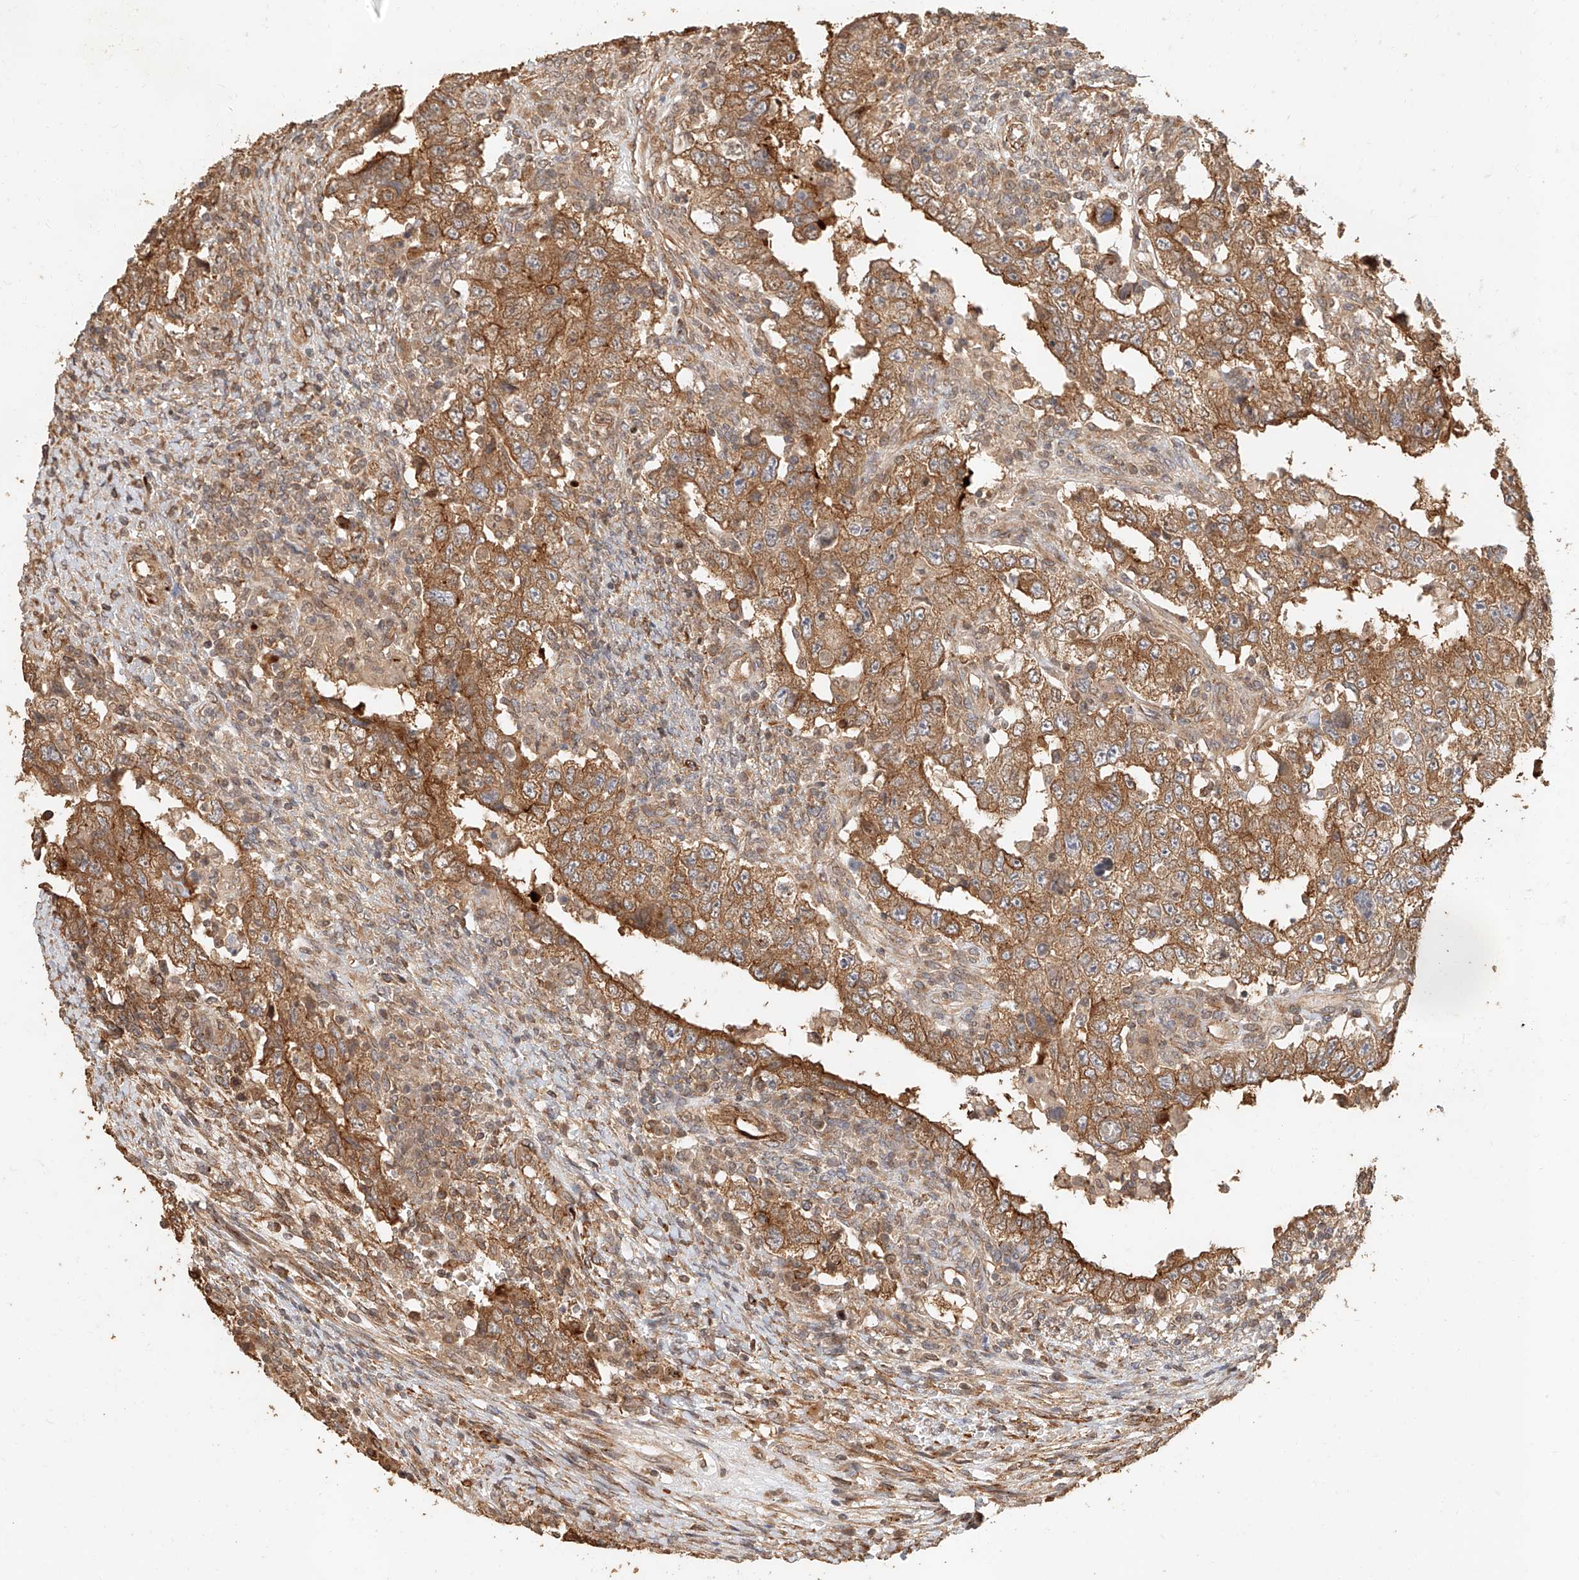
{"staining": {"intensity": "moderate", "quantity": ">75%", "location": "cytoplasmic/membranous"}, "tissue": "testis cancer", "cell_type": "Tumor cells", "image_type": "cancer", "snomed": [{"axis": "morphology", "description": "Carcinoma, Embryonal, NOS"}, {"axis": "topography", "description": "Testis"}], "caption": "The micrograph reveals immunohistochemical staining of testis cancer (embryonal carcinoma). There is moderate cytoplasmic/membranous positivity is present in about >75% of tumor cells.", "gene": "NAP1L1", "patient": {"sex": "male", "age": 26}}